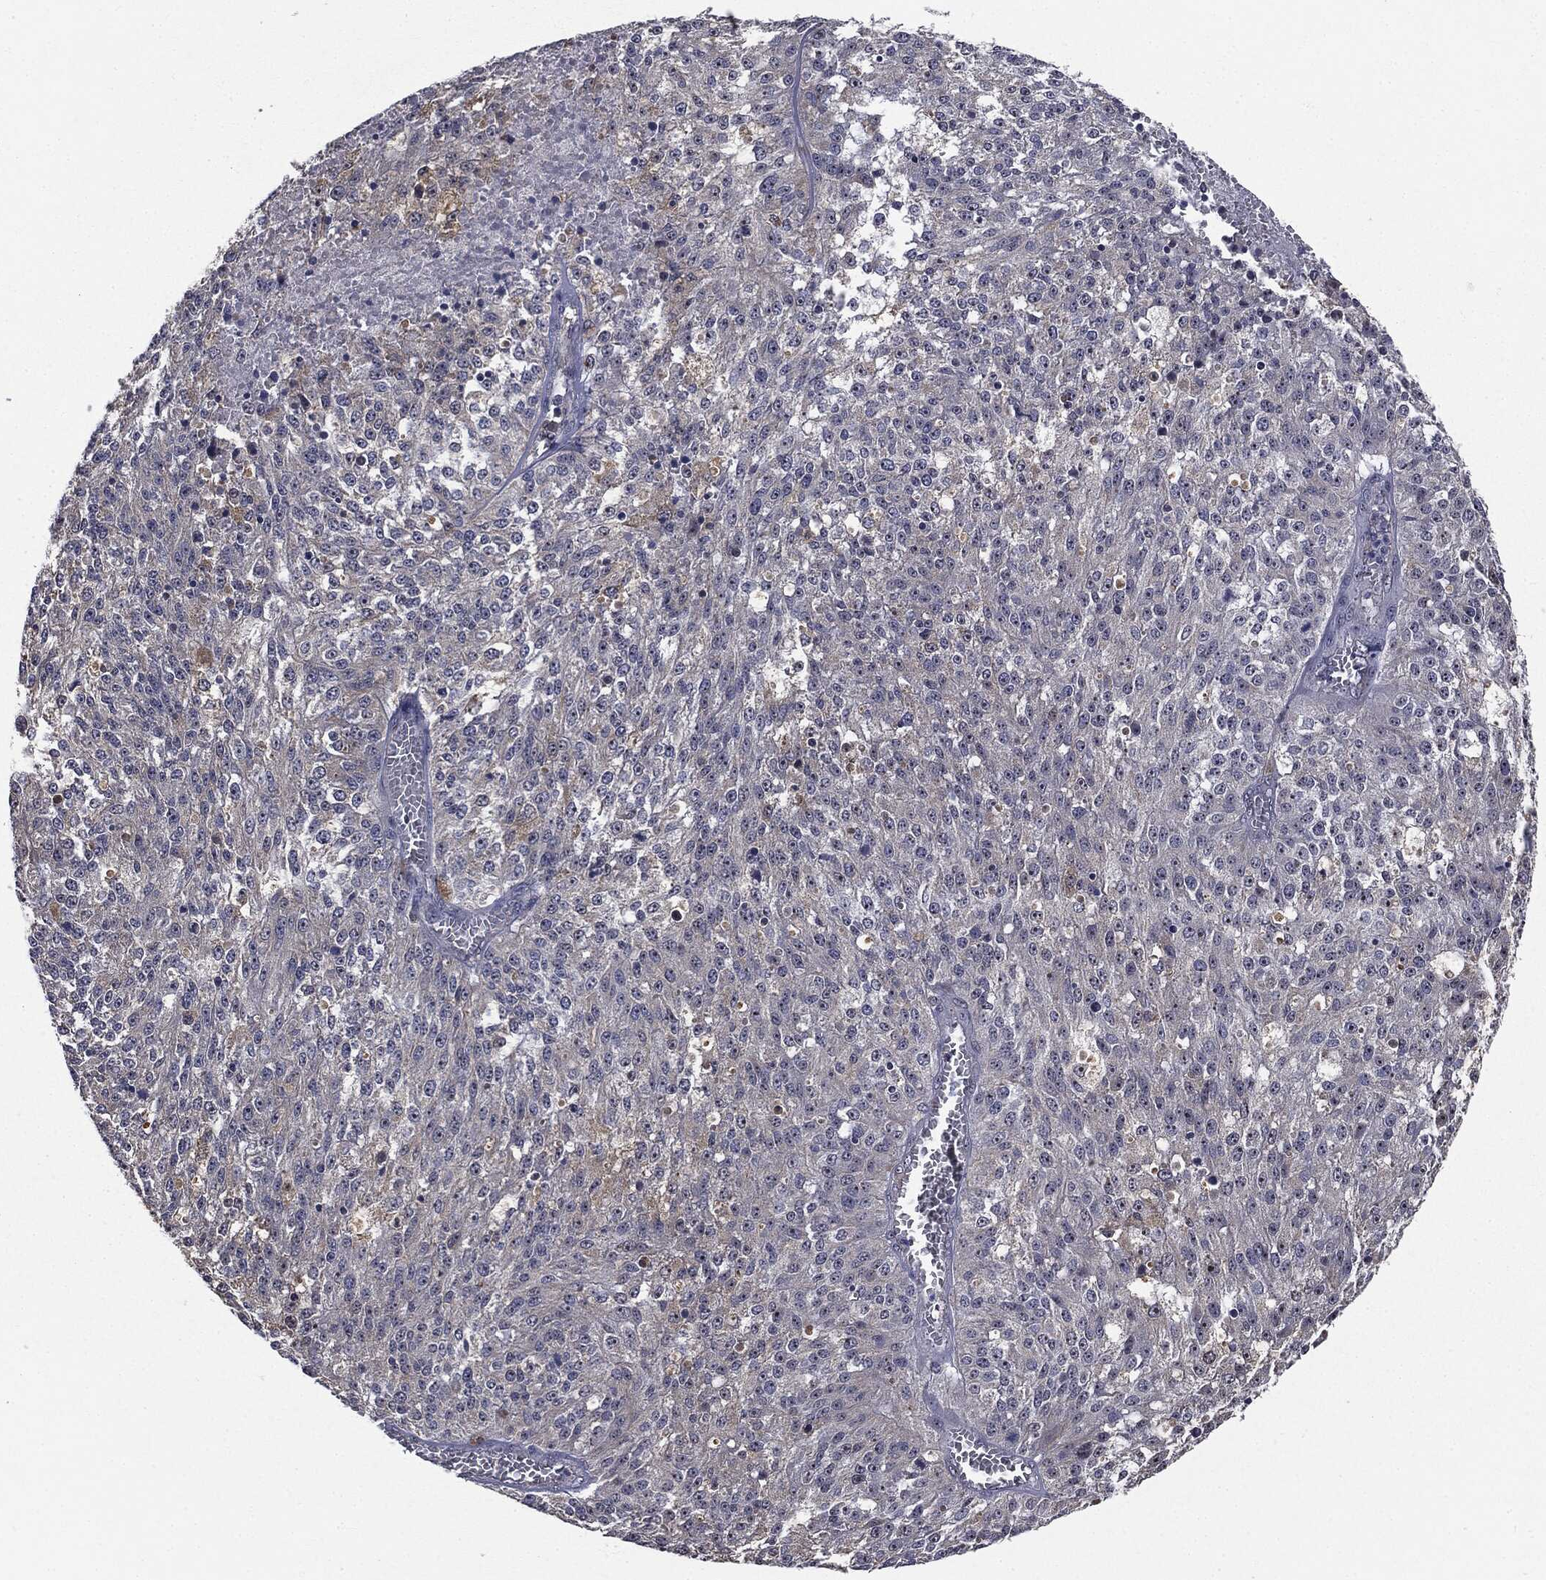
{"staining": {"intensity": "moderate", "quantity": "<25%", "location": "cytoplasmic/membranous,nuclear"}, "tissue": "melanoma", "cell_type": "Tumor cells", "image_type": "cancer", "snomed": [{"axis": "morphology", "description": "Malignant melanoma, Metastatic site"}, {"axis": "topography", "description": "Lymph node"}], "caption": "Tumor cells show low levels of moderate cytoplasmic/membranous and nuclear positivity in approximately <25% of cells in malignant melanoma (metastatic site). (DAB IHC with brightfield microscopy, high magnification).", "gene": "TRMT1L", "patient": {"sex": "female", "age": 64}}